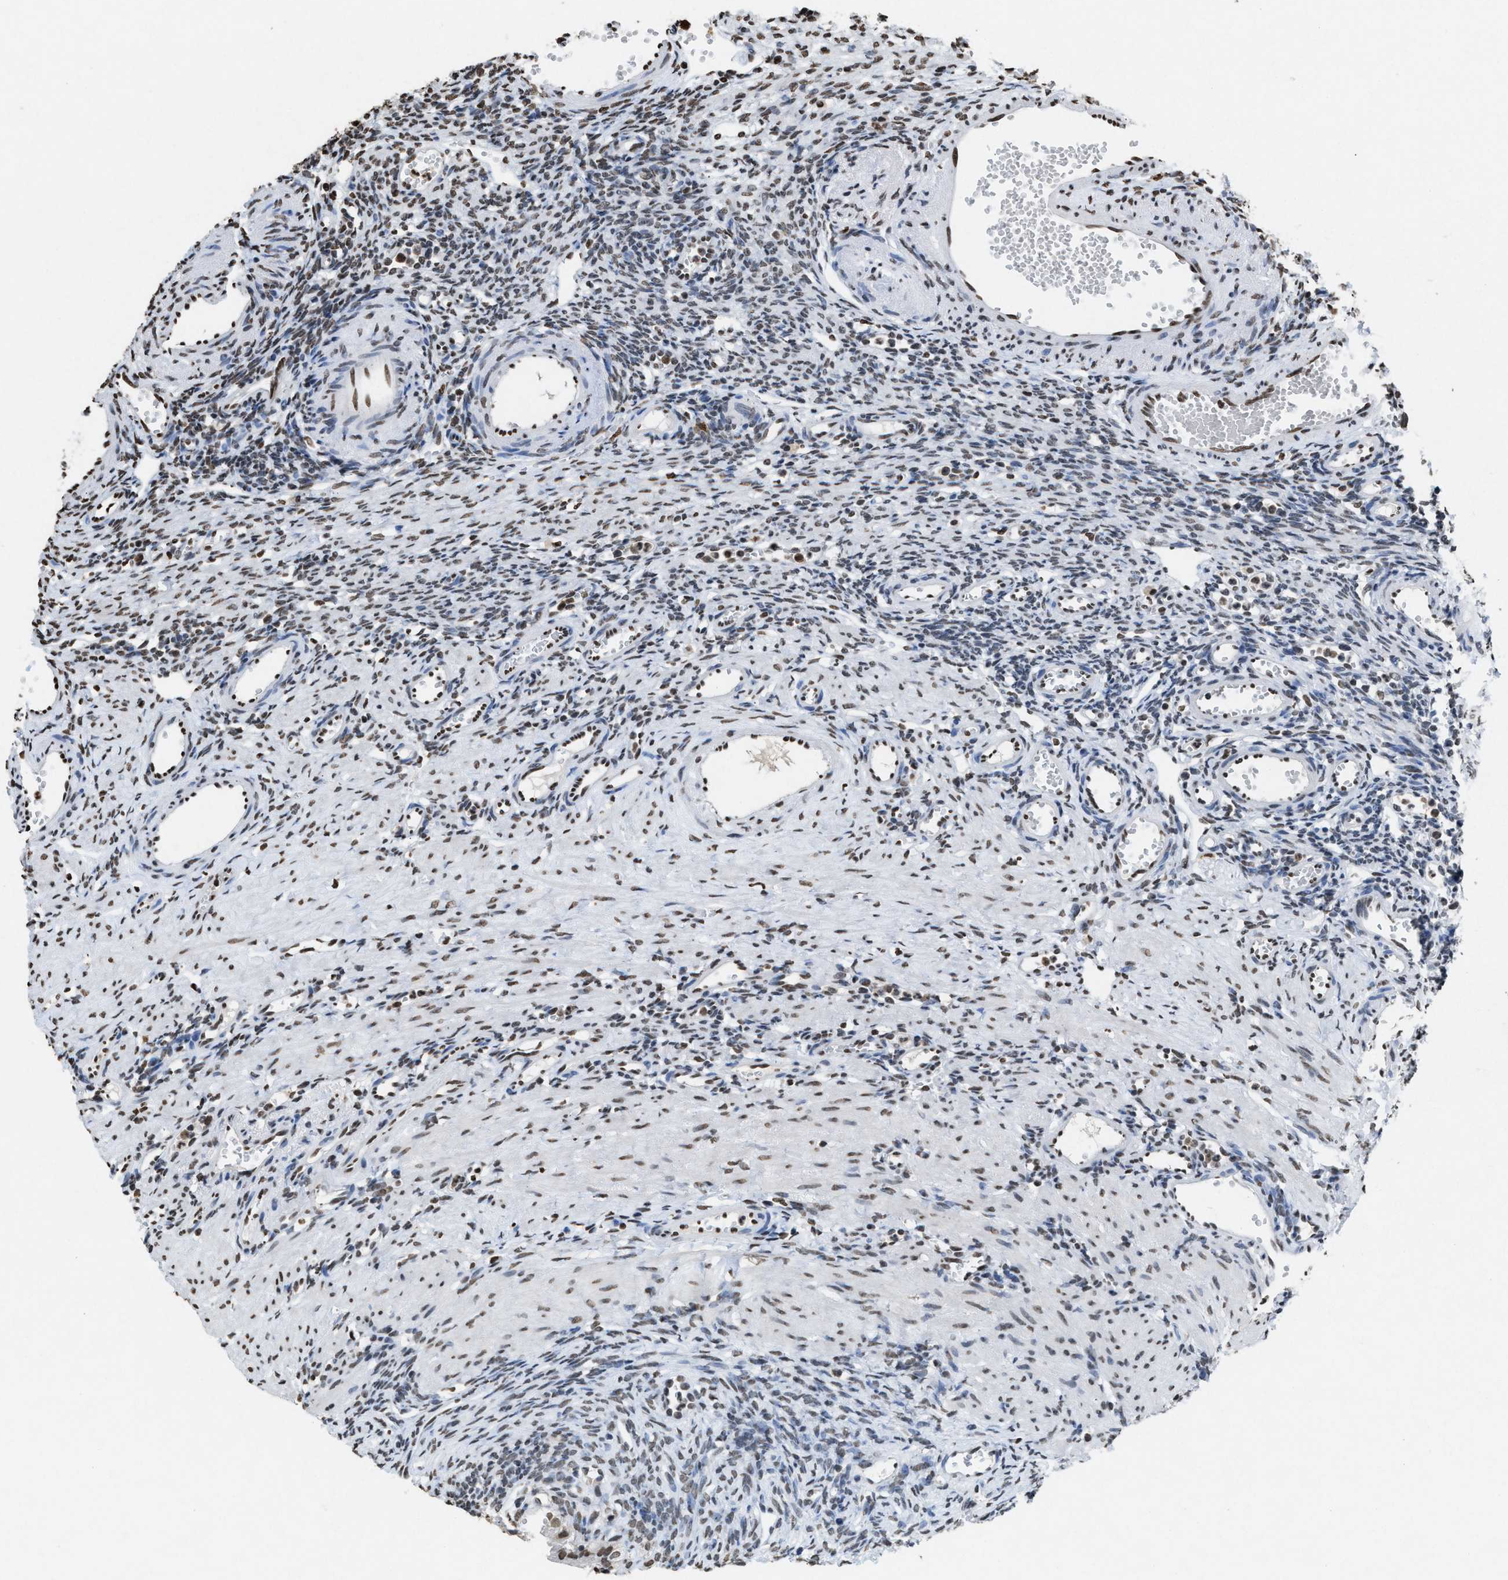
{"staining": {"intensity": "weak", "quantity": ">75%", "location": "nuclear"}, "tissue": "ovary", "cell_type": "Follicle cells", "image_type": "normal", "snomed": [{"axis": "morphology", "description": "Normal tissue, NOS"}, {"axis": "topography", "description": "Ovary"}], "caption": "A micrograph of human ovary stained for a protein demonstrates weak nuclear brown staining in follicle cells.", "gene": "NUP88", "patient": {"sex": "female", "age": 33}}